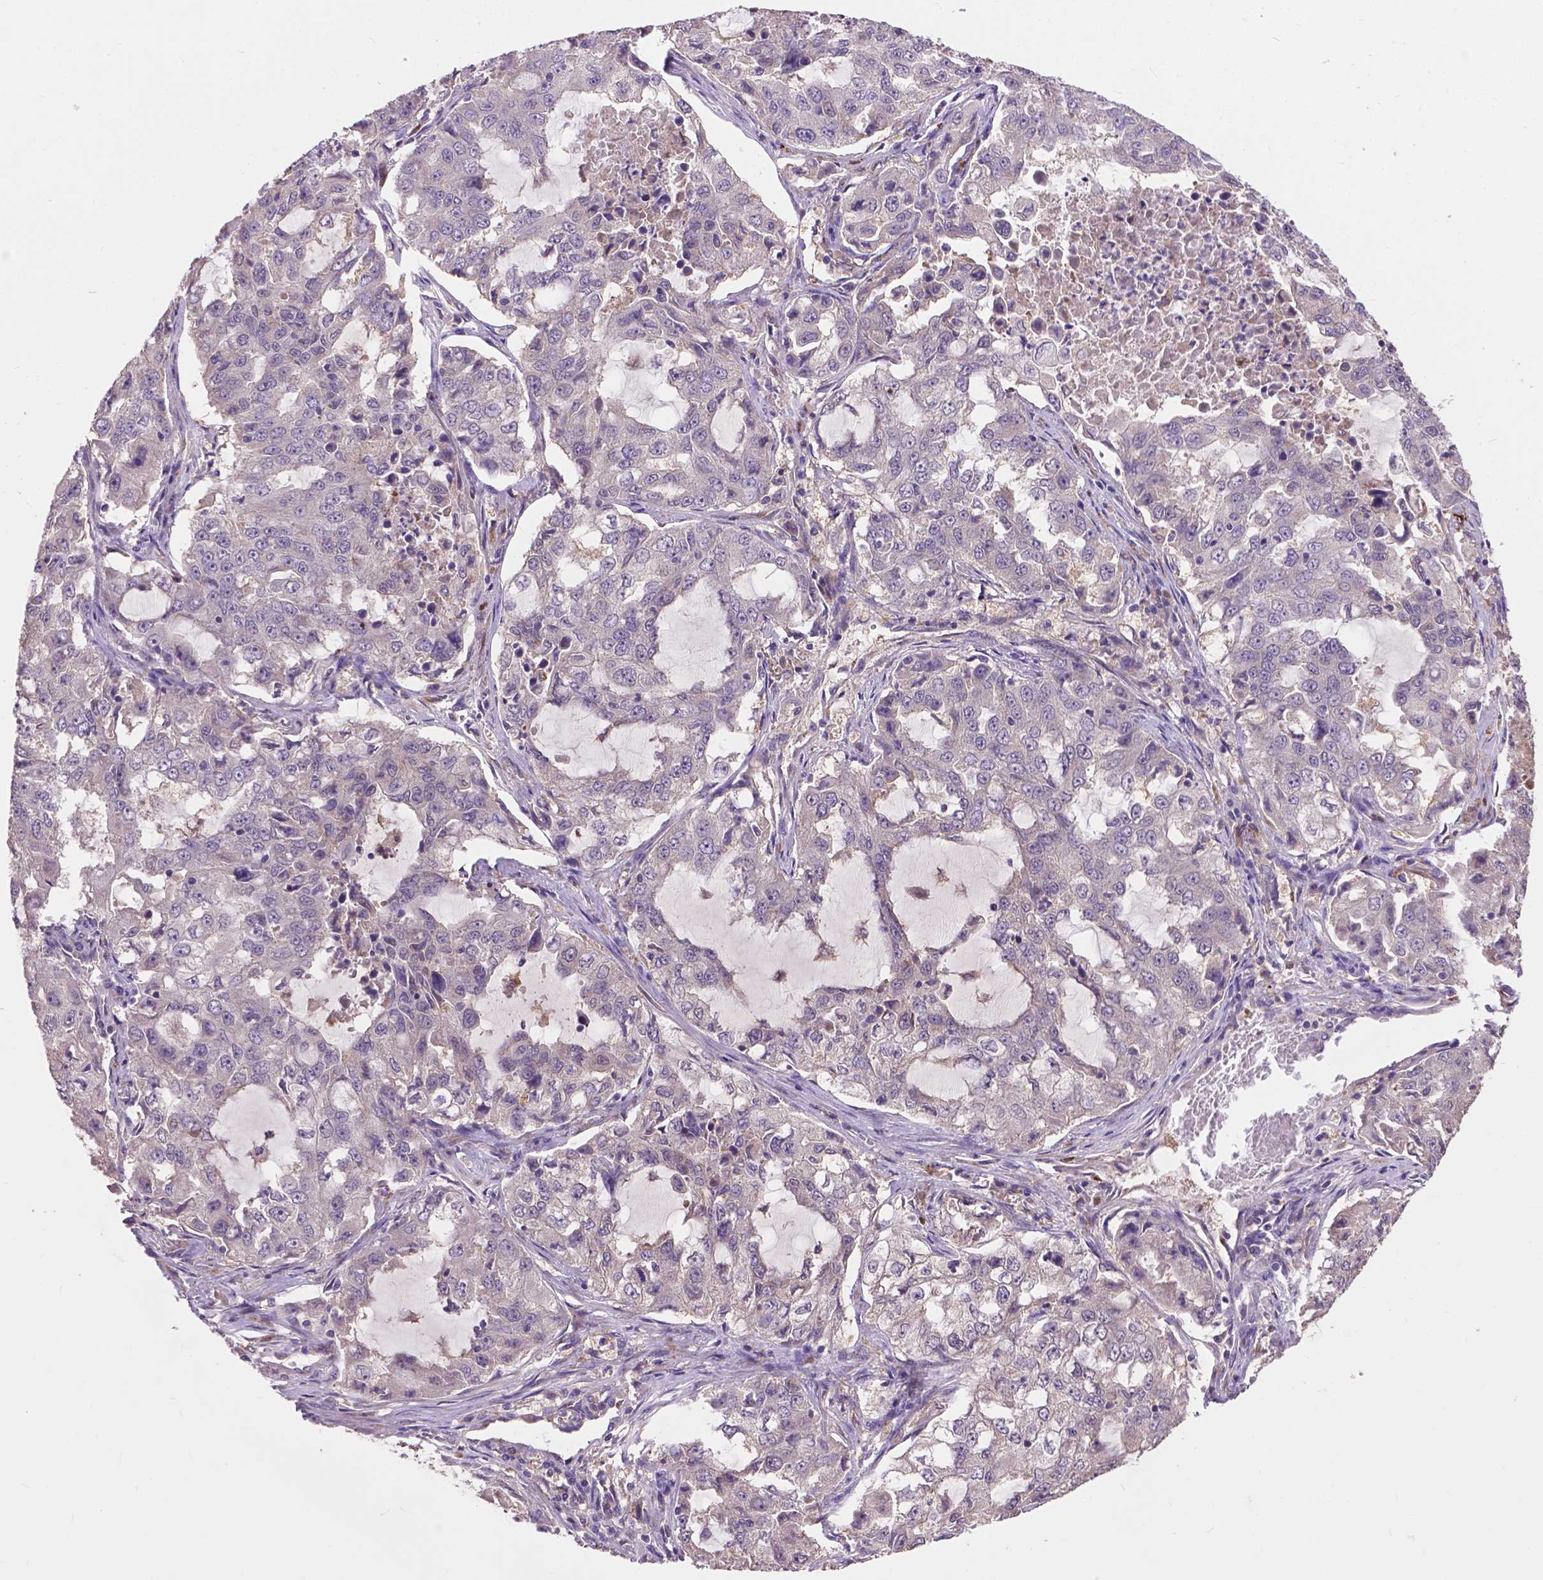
{"staining": {"intensity": "negative", "quantity": "none", "location": "none"}, "tissue": "lung cancer", "cell_type": "Tumor cells", "image_type": "cancer", "snomed": [{"axis": "morphology", "description": "Adenocarcinoma, NOS"}, {"axis": "topography", "description": "Lung"}], "caption": "Immunohistochemical staining of human lung adenocarcinoma reveals no significant staining in tumor cells.", "gene": "ZNF337", "patient": {"sex": "female", "age": 61}}